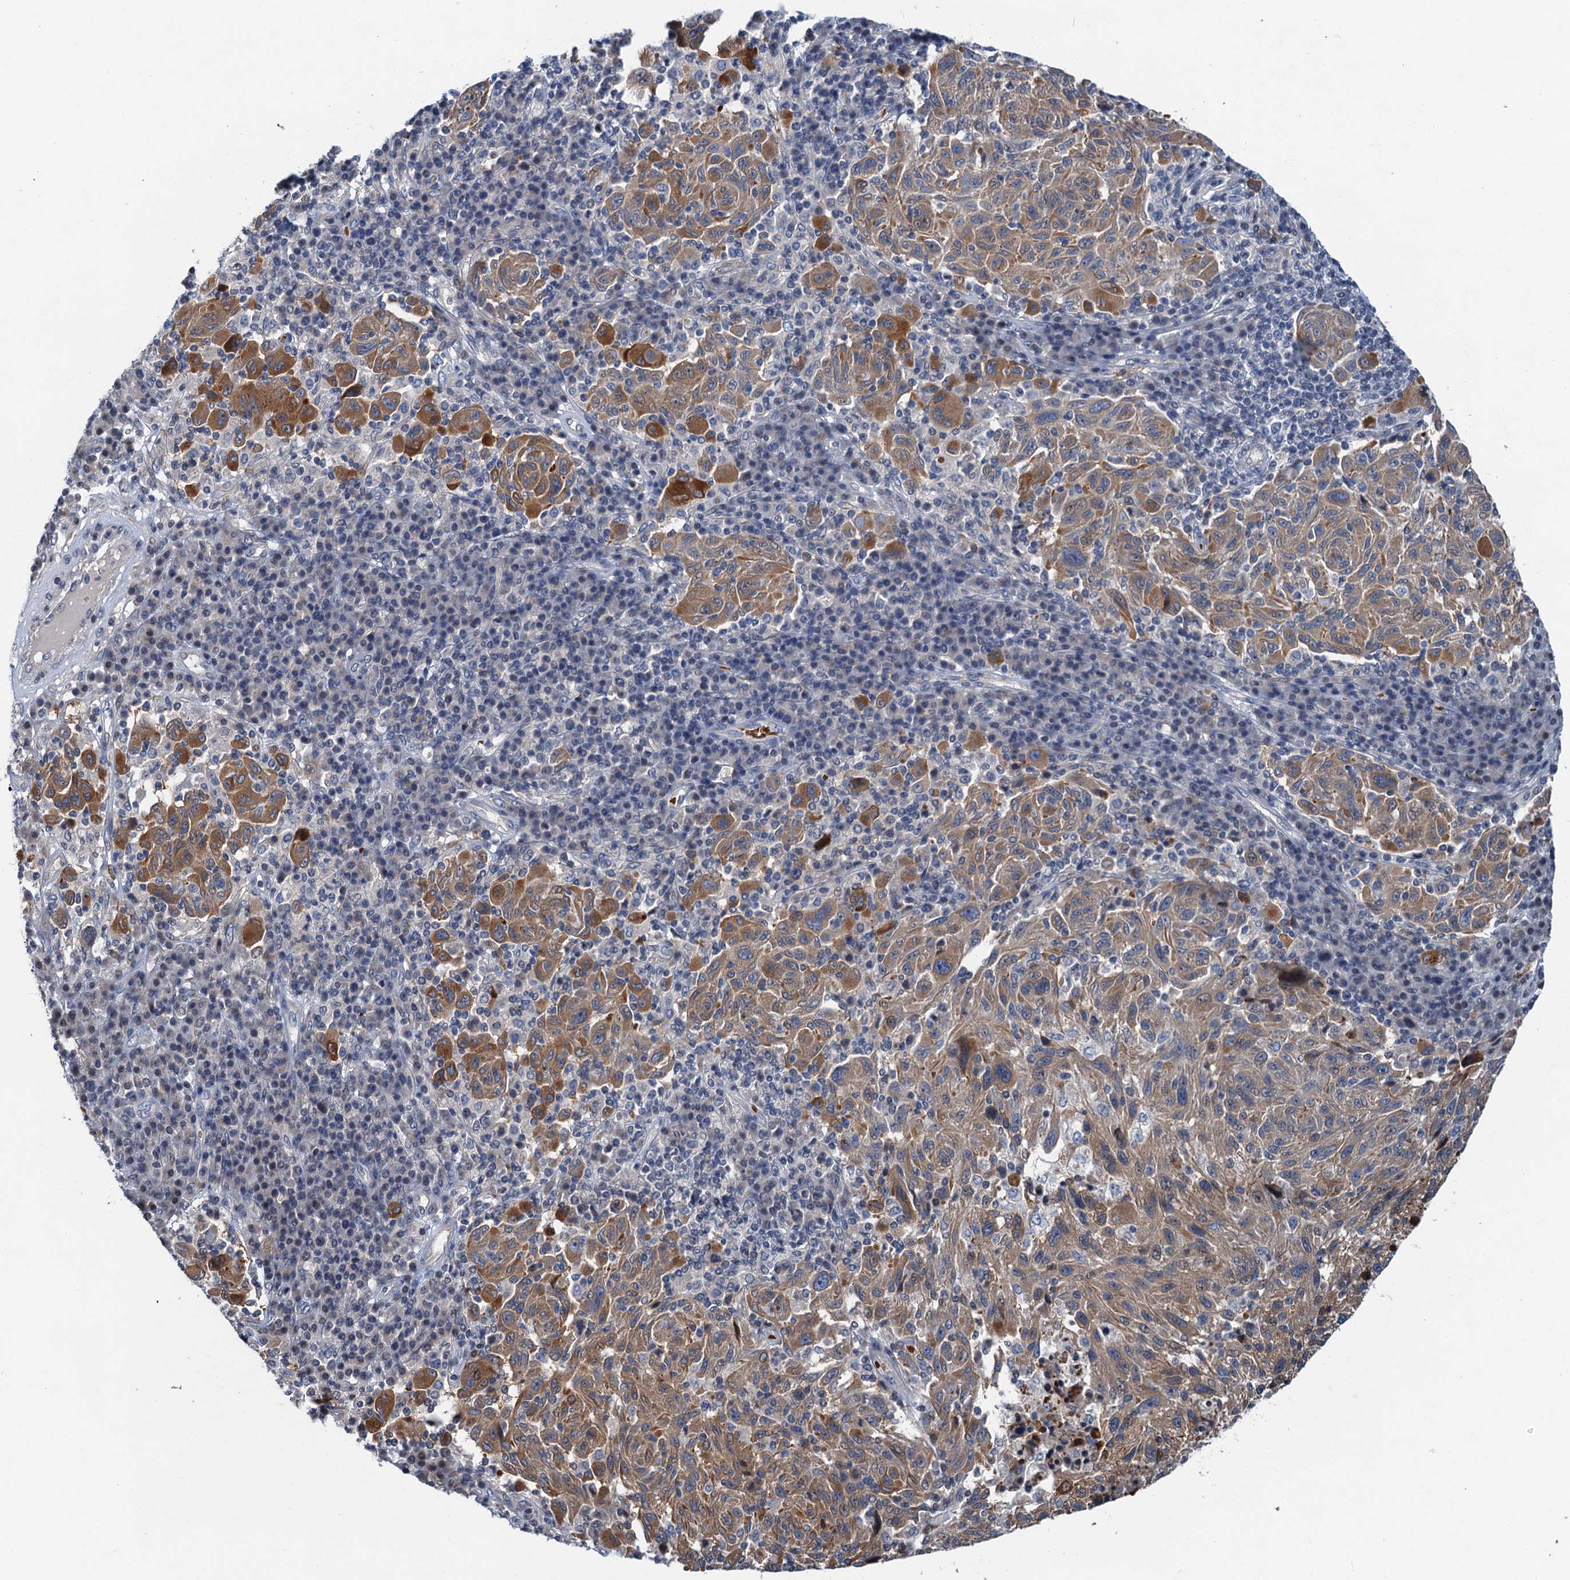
{"staining": {"intensity": "moderate", "quantity": "25%-75%", "location": "cytoplasmic/membranous"}, "tissue": "melanoma", "cell_type": "Tumor cells", "image_type": "cancer", "snomed": [{"axis": "morphology", "description": "Malignant melanoma, NOS"}, {"axis": "topography", "description": "Skin"}], "caption": "This is a histology image of immunohistochemistry (IHC) staining of malignant melanoma, which shows moderate staining in the cytoplasmic/membranous of tumor cells.", "gene": "NBEA", "patient": {"sex": "male", "age": 53}}